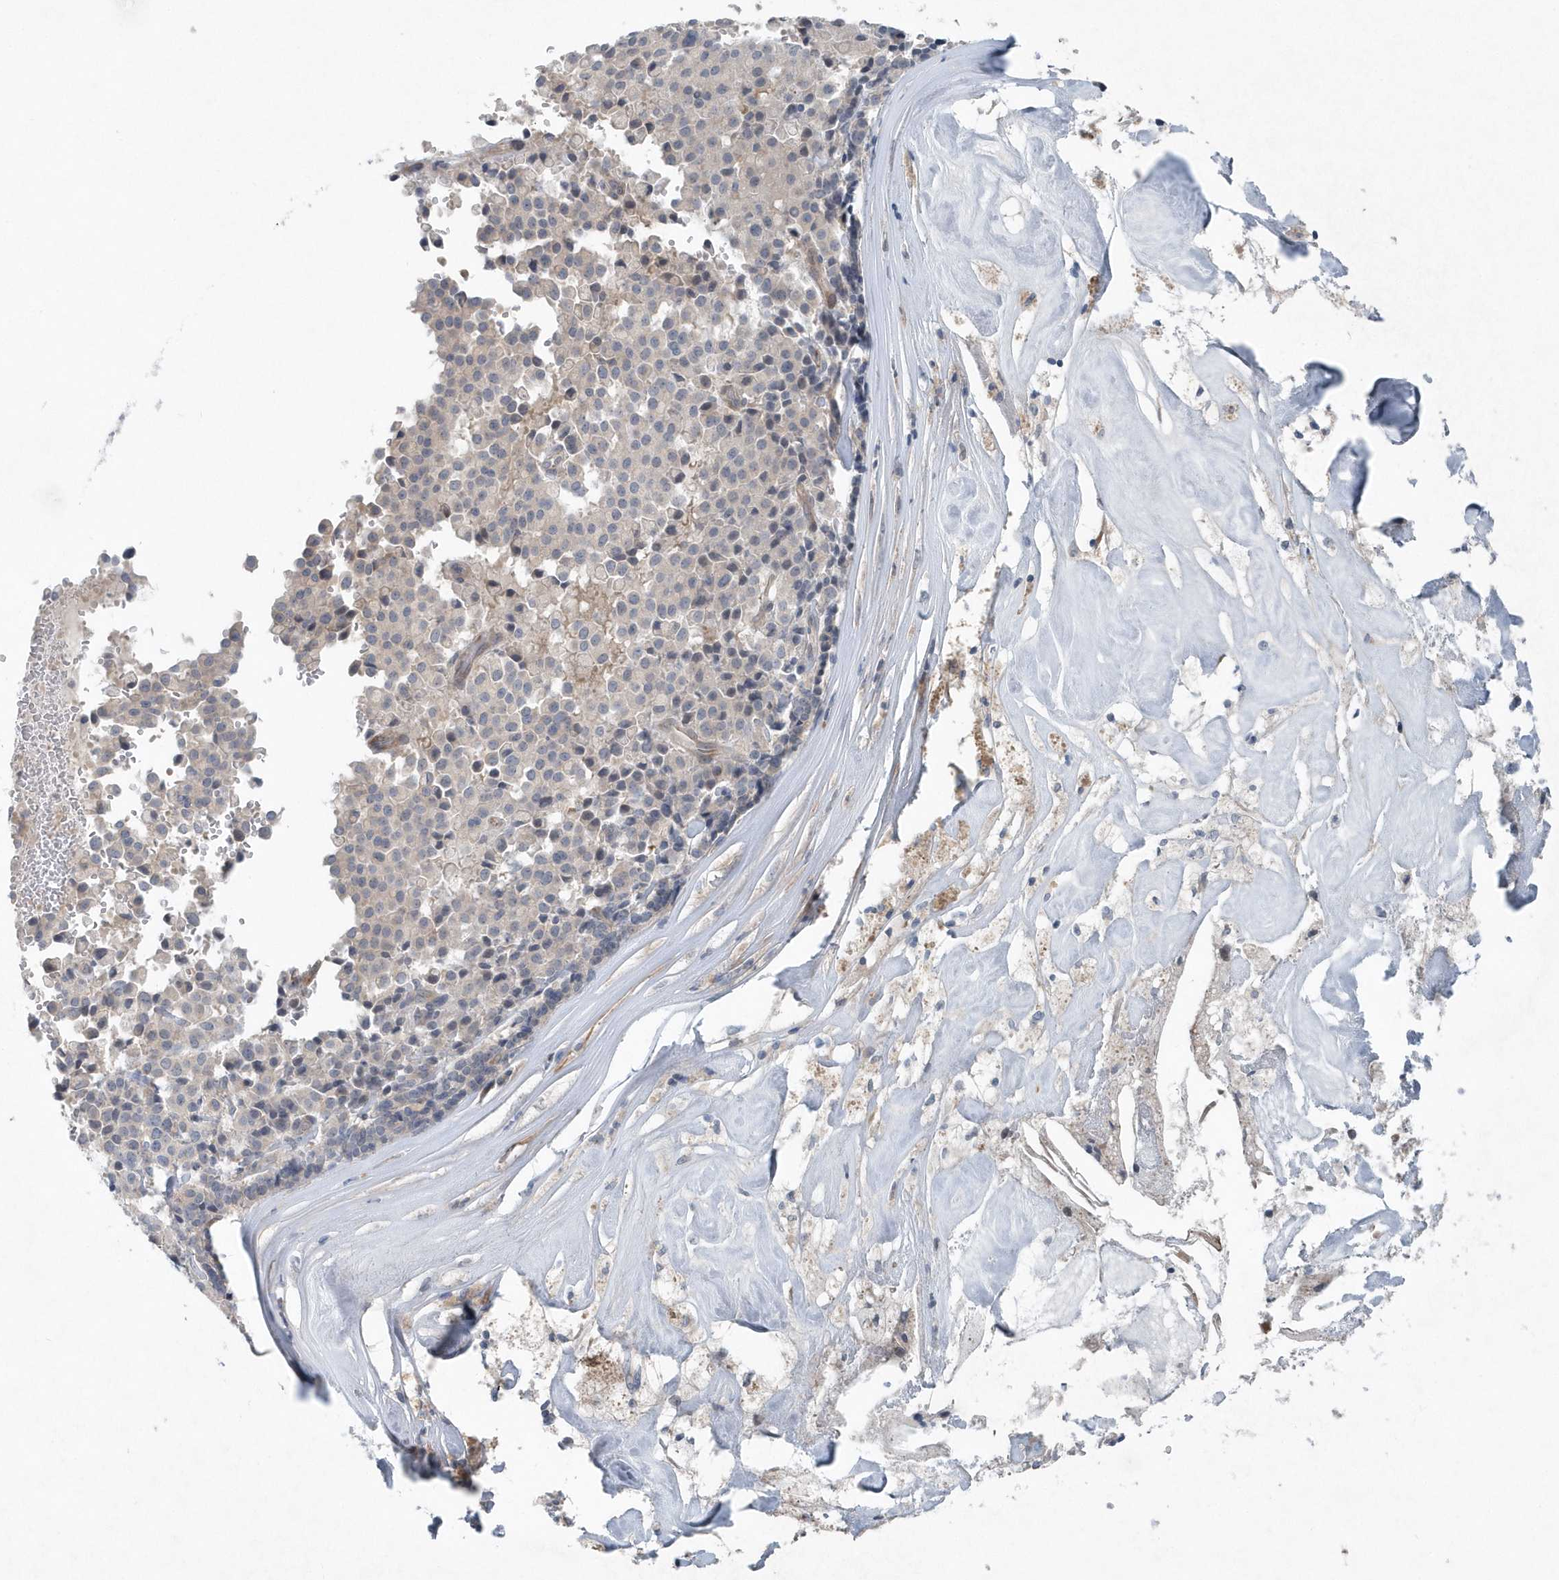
{"staining": {"intensity": "negative", "quantity": "none", "location": "none"}, "tissue": "pancreatic cancer", "cell_type": "Tumor cells", "image_type": "cancer", "snomed": [{"axis": "morphology", "description": "Adenocarcinoma, NOS"}, {"axis": "topography", "description": "Pancreas"}], "caption": "A high-resolution histopathology image shows immunohistochemistry (IHC) staining of pancreatic cancer (adenocarcinoma), which exhibits no significant staining in tumor cells.", "gene": "MCC", "patient": {"sex": "male", "age": 65}}